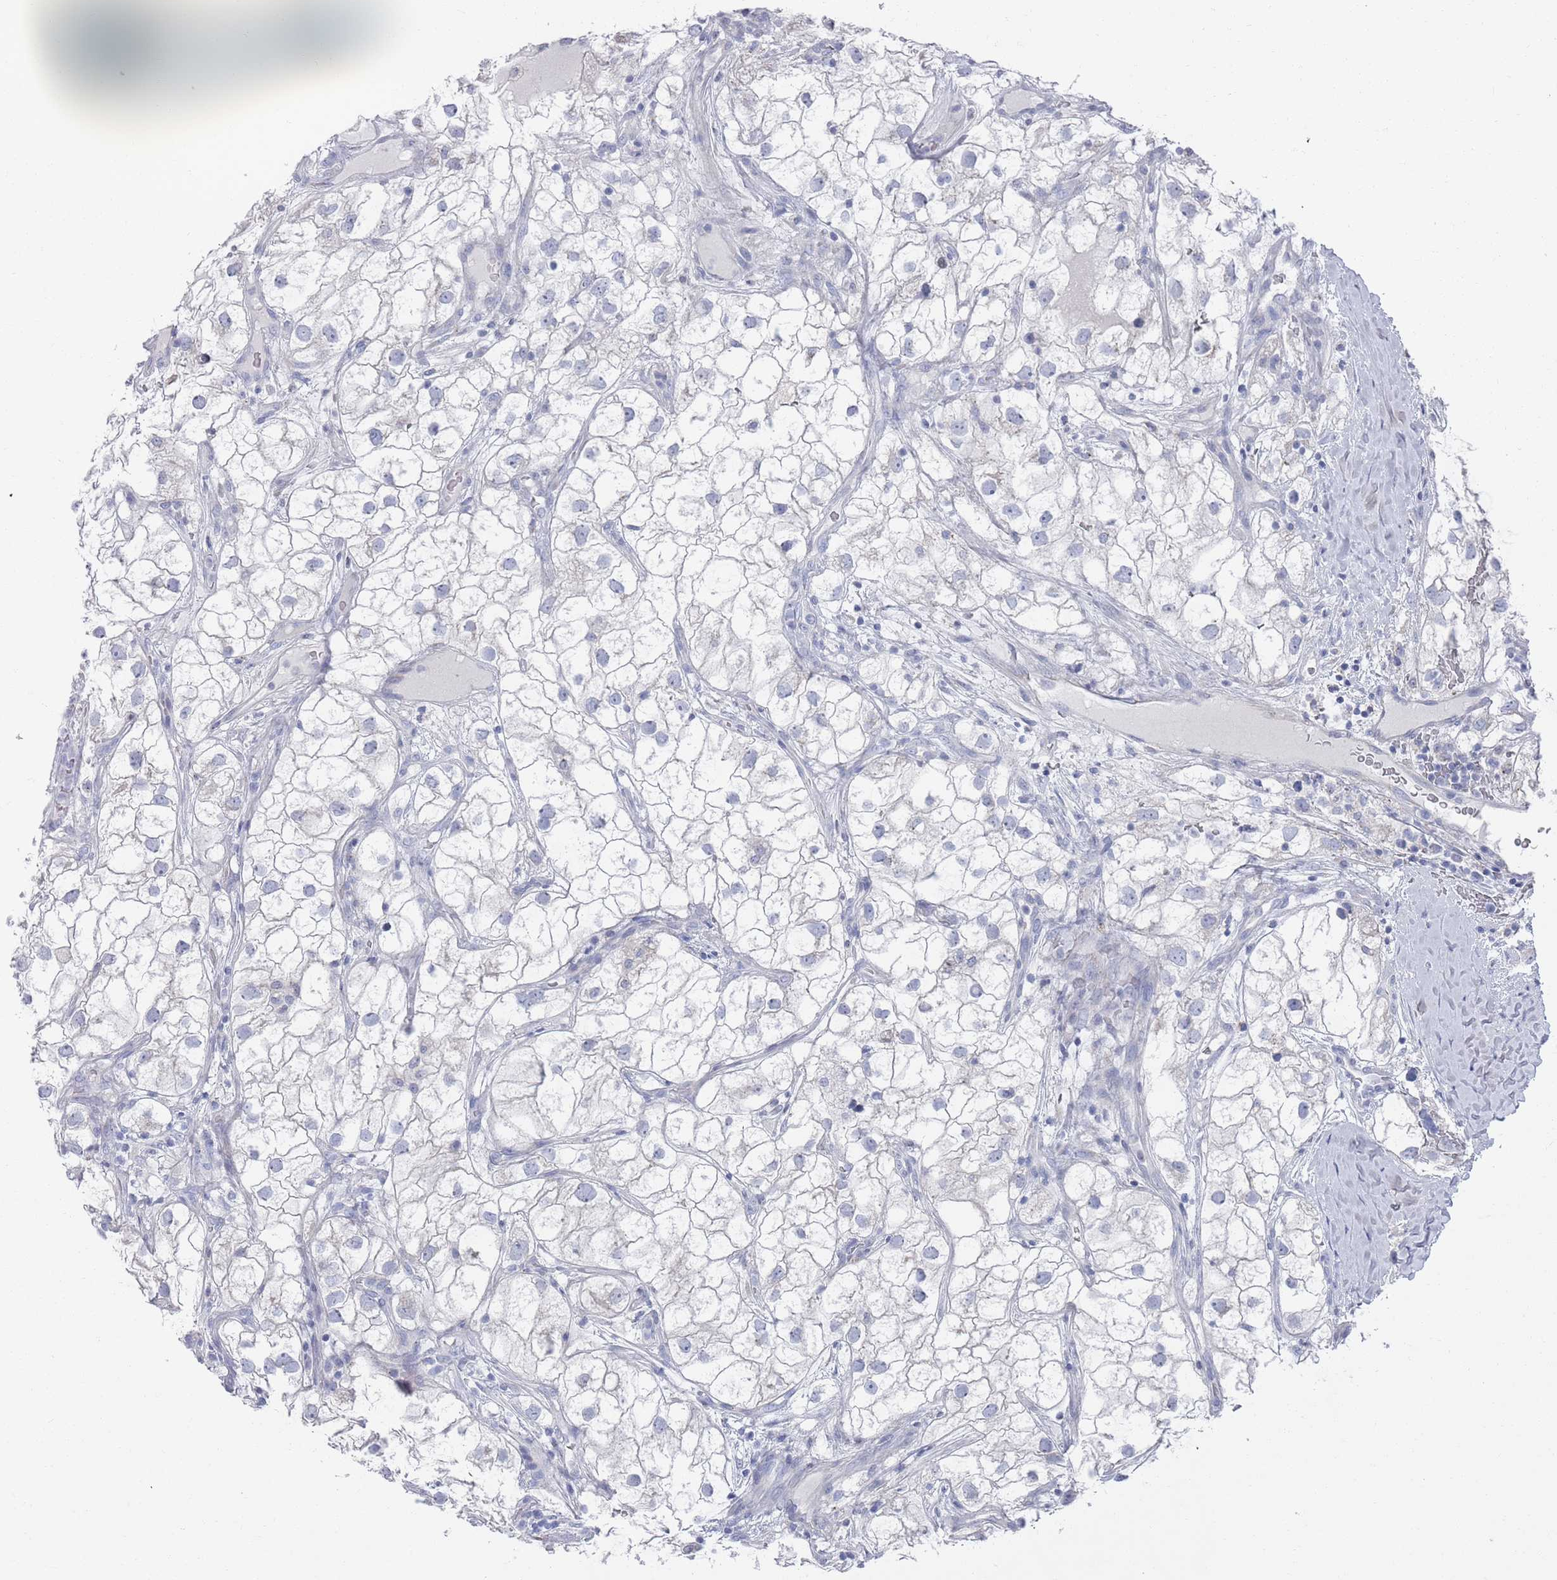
{"staining": {"intensity": "negative", "quantity": "none", "location": "none"}, "tissue": "renal cancer", "cell_type": "Tumor cells", "image_type": "cancer", "snomed": [{"axis": "morphology", "description": "Adenocarcinoma, NOS"}, {"axis": "topography", "description": "Kidney"}], "caption": "IHC of renal cancer shows no positivity in tumor cells.", "gene": "MAT1A", "patient": {"sex": "male", "age": 59}}